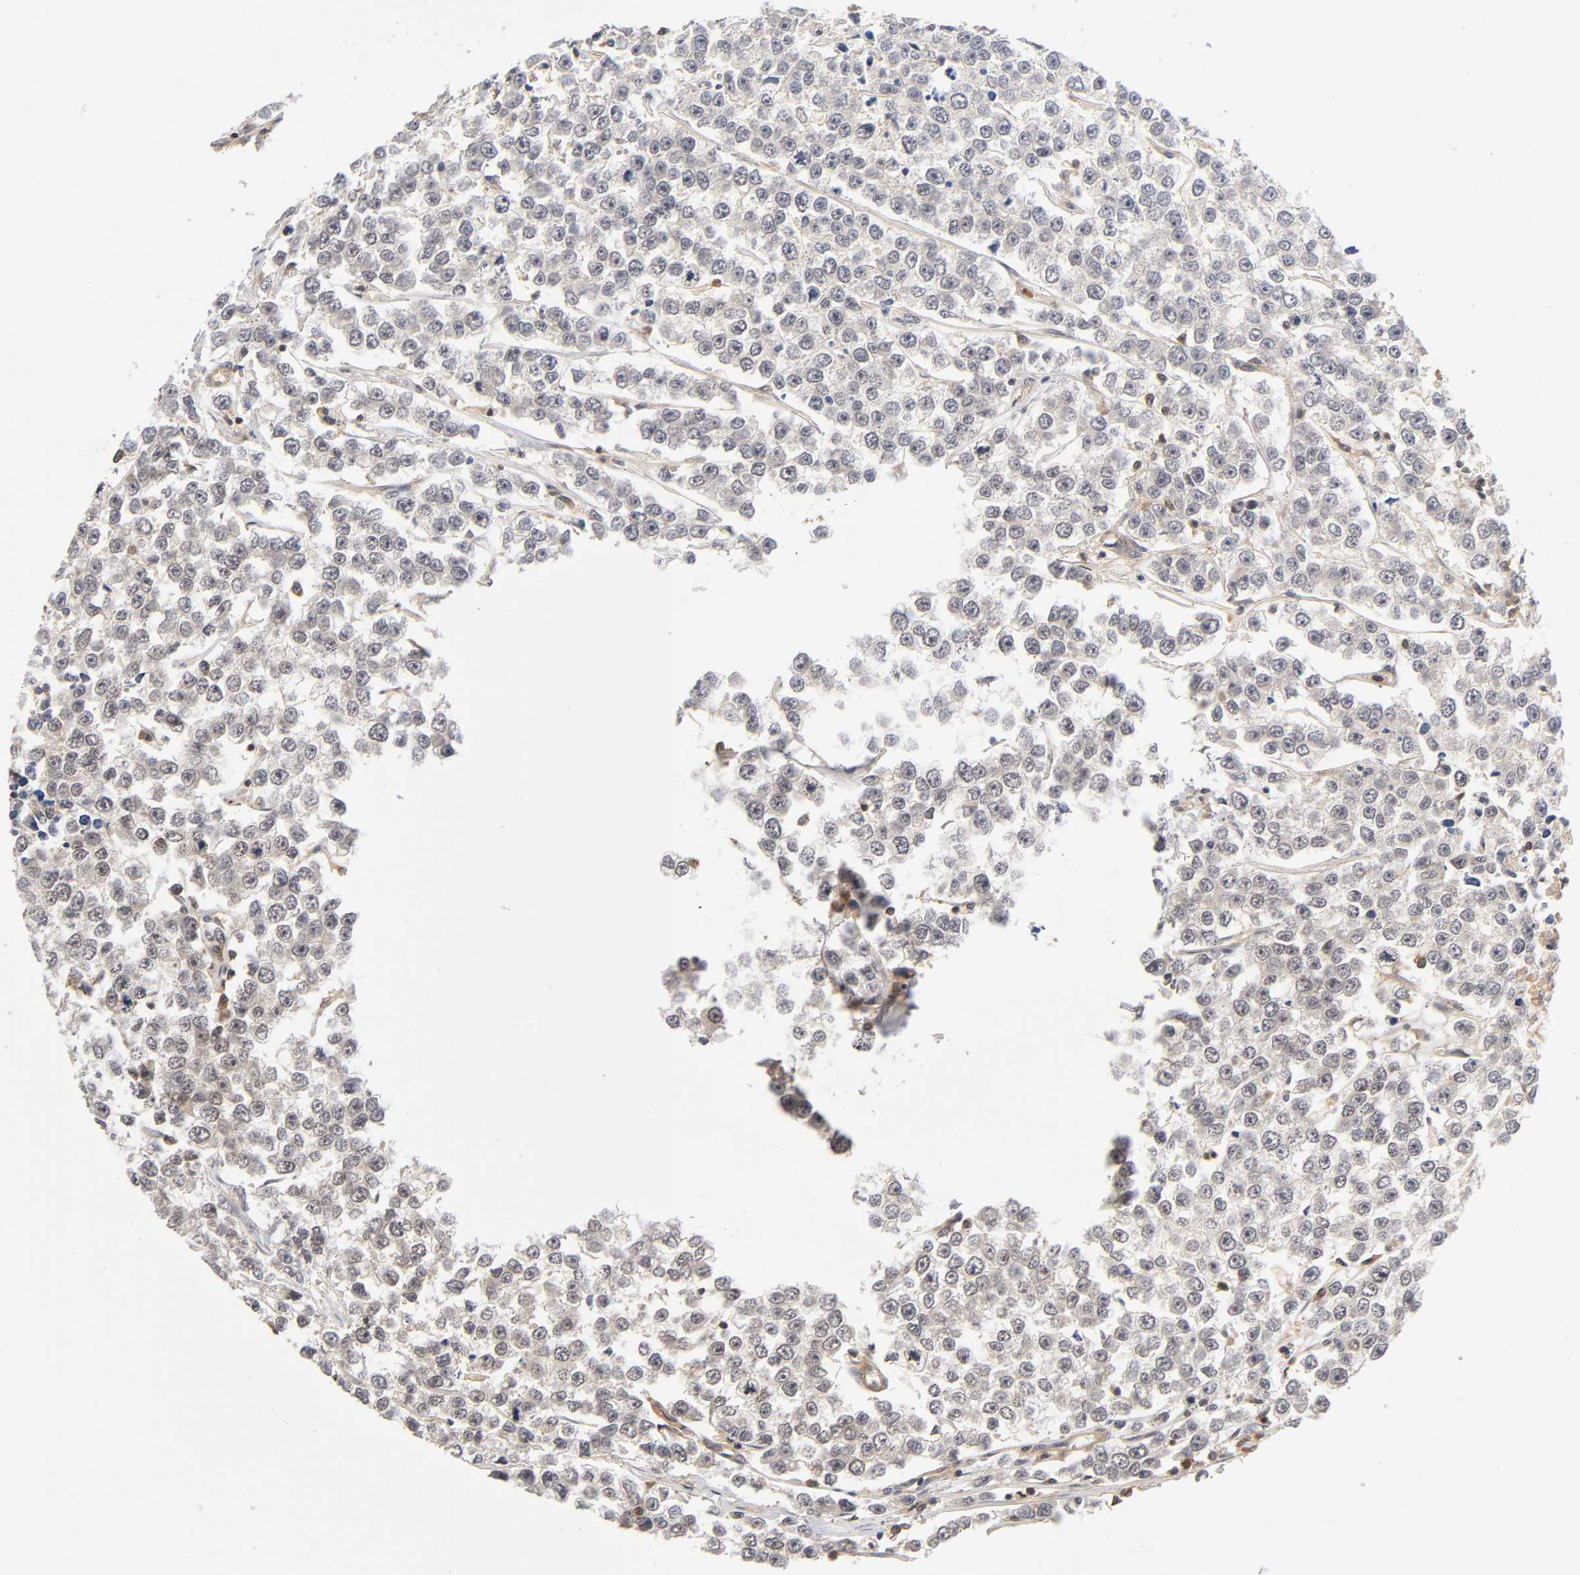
{"staining": {"intensity": "weak", "quantity": ">75%", "location": "cytoplasmic/membranous"}, "tissue": "testis cancer", "cell_type": "Tumor cells", "image_type": "cancer", "snomed": [{"axis": "morphology", "description": "Seminoma, NOS"}, {"axis": "morphology", "description": "Carcinoma, Embryonal, NOS"}, {"axis": "topography", "description": "Testis"}], "caption": "Brown immunohistochemical staining in testis seminoma shows weak cytoplasmic/membranous staining in about >75% of tumor cells.", "gene": "ACTR2", "patient": {"sex": "male", "age": 52}}